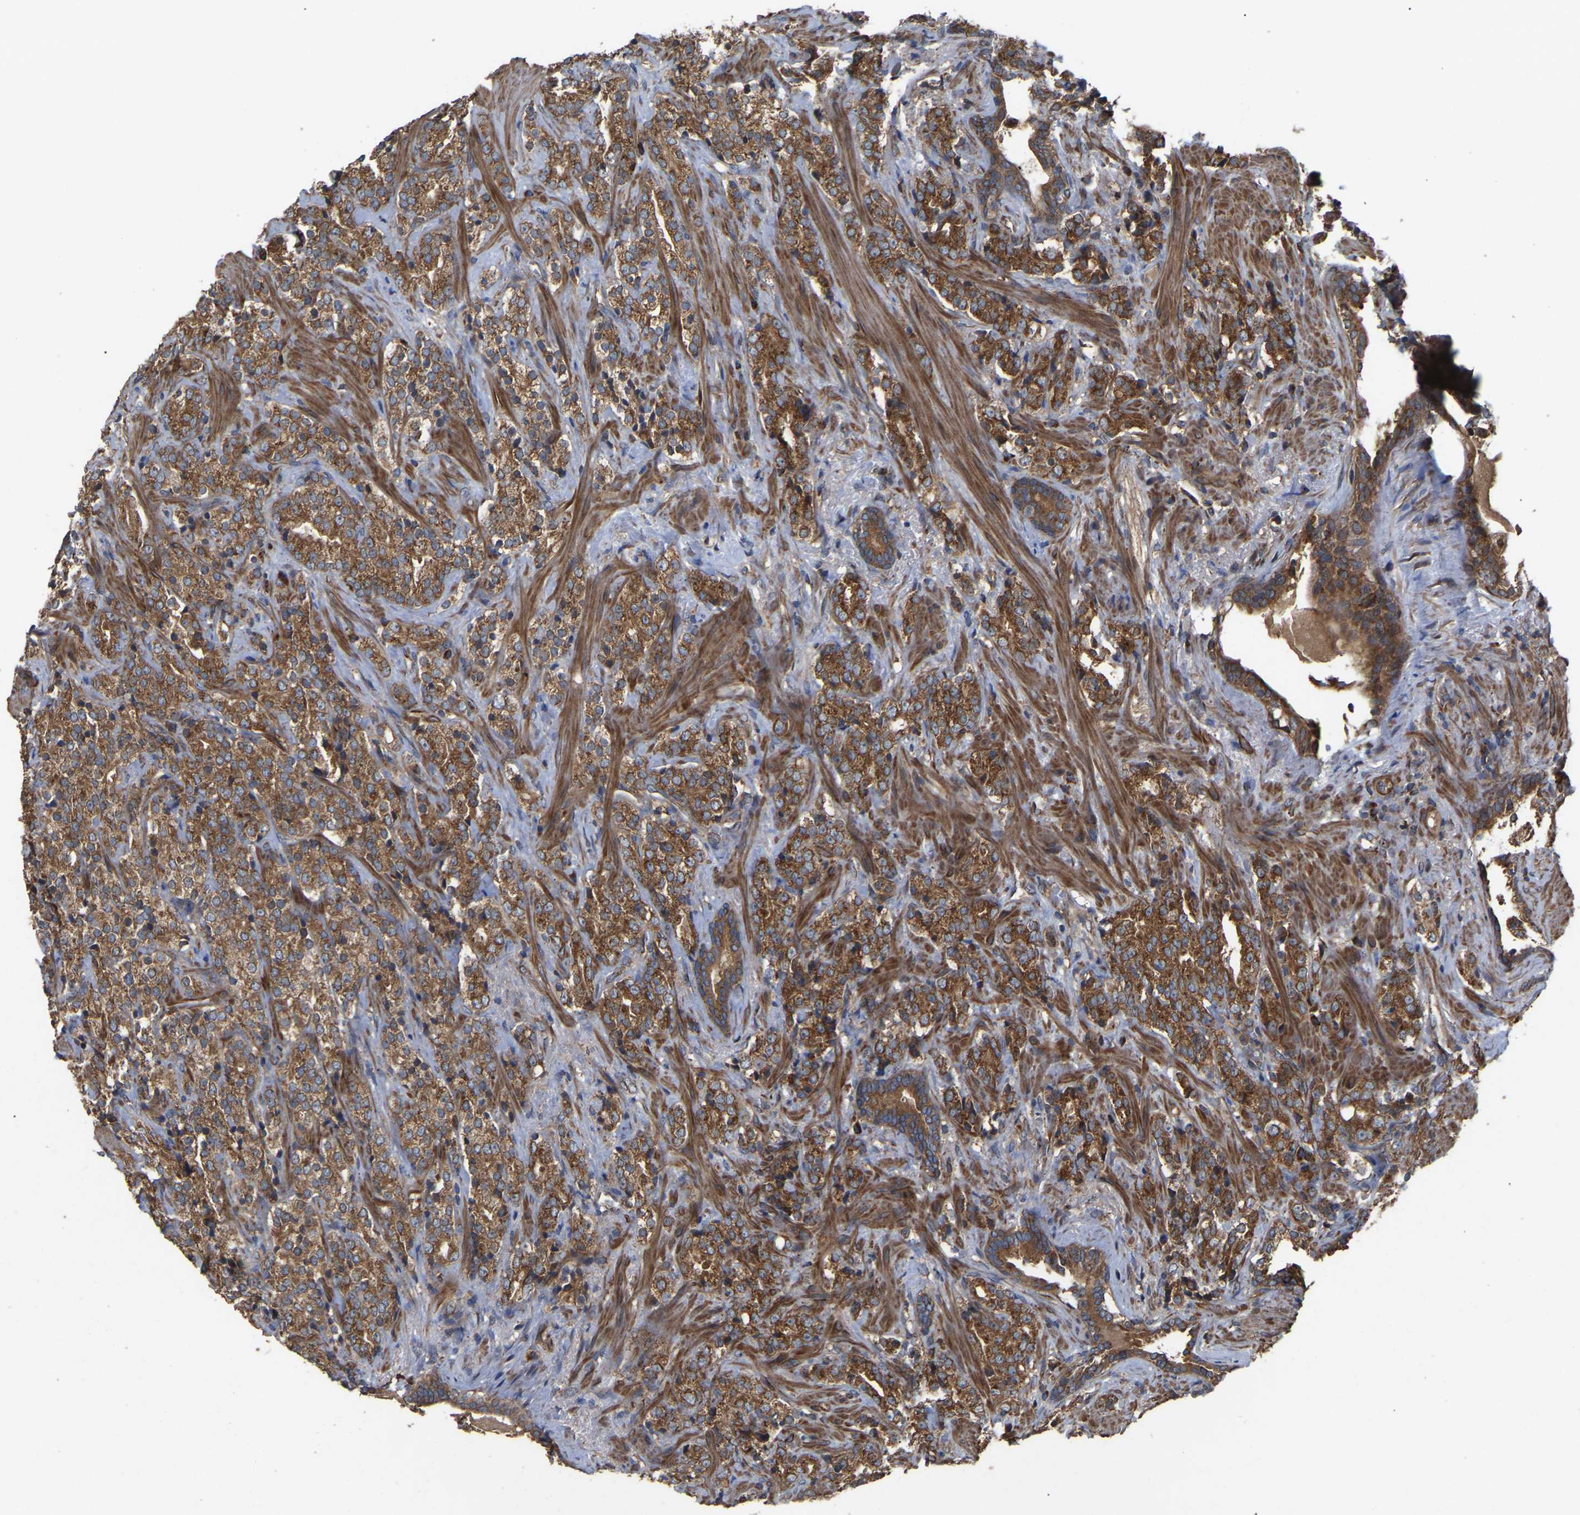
{"staining": {"intensity": "moderate", "quantity": ">75%", "location": "cytoplasmic/membranous"}, "tissue": "prostate cancer", "cell_type": "Tumor cells", "image_type": "cancer", "snomed": [{"axis": "morphology", "description": "Adenocarcinoma, High grade"}, {"axis": "topography", "description": "Prostate"}], "caption": "Tumor cells display medium levels of moderate cytoplasmic/membranous staining in about >75% of cells in adenocarcinoma (high-grade) (prostate). (IHC, brightfield microscopy, high magnification).", "gene": "GCC1", "patient": {"sex": "male", "age": 71}}